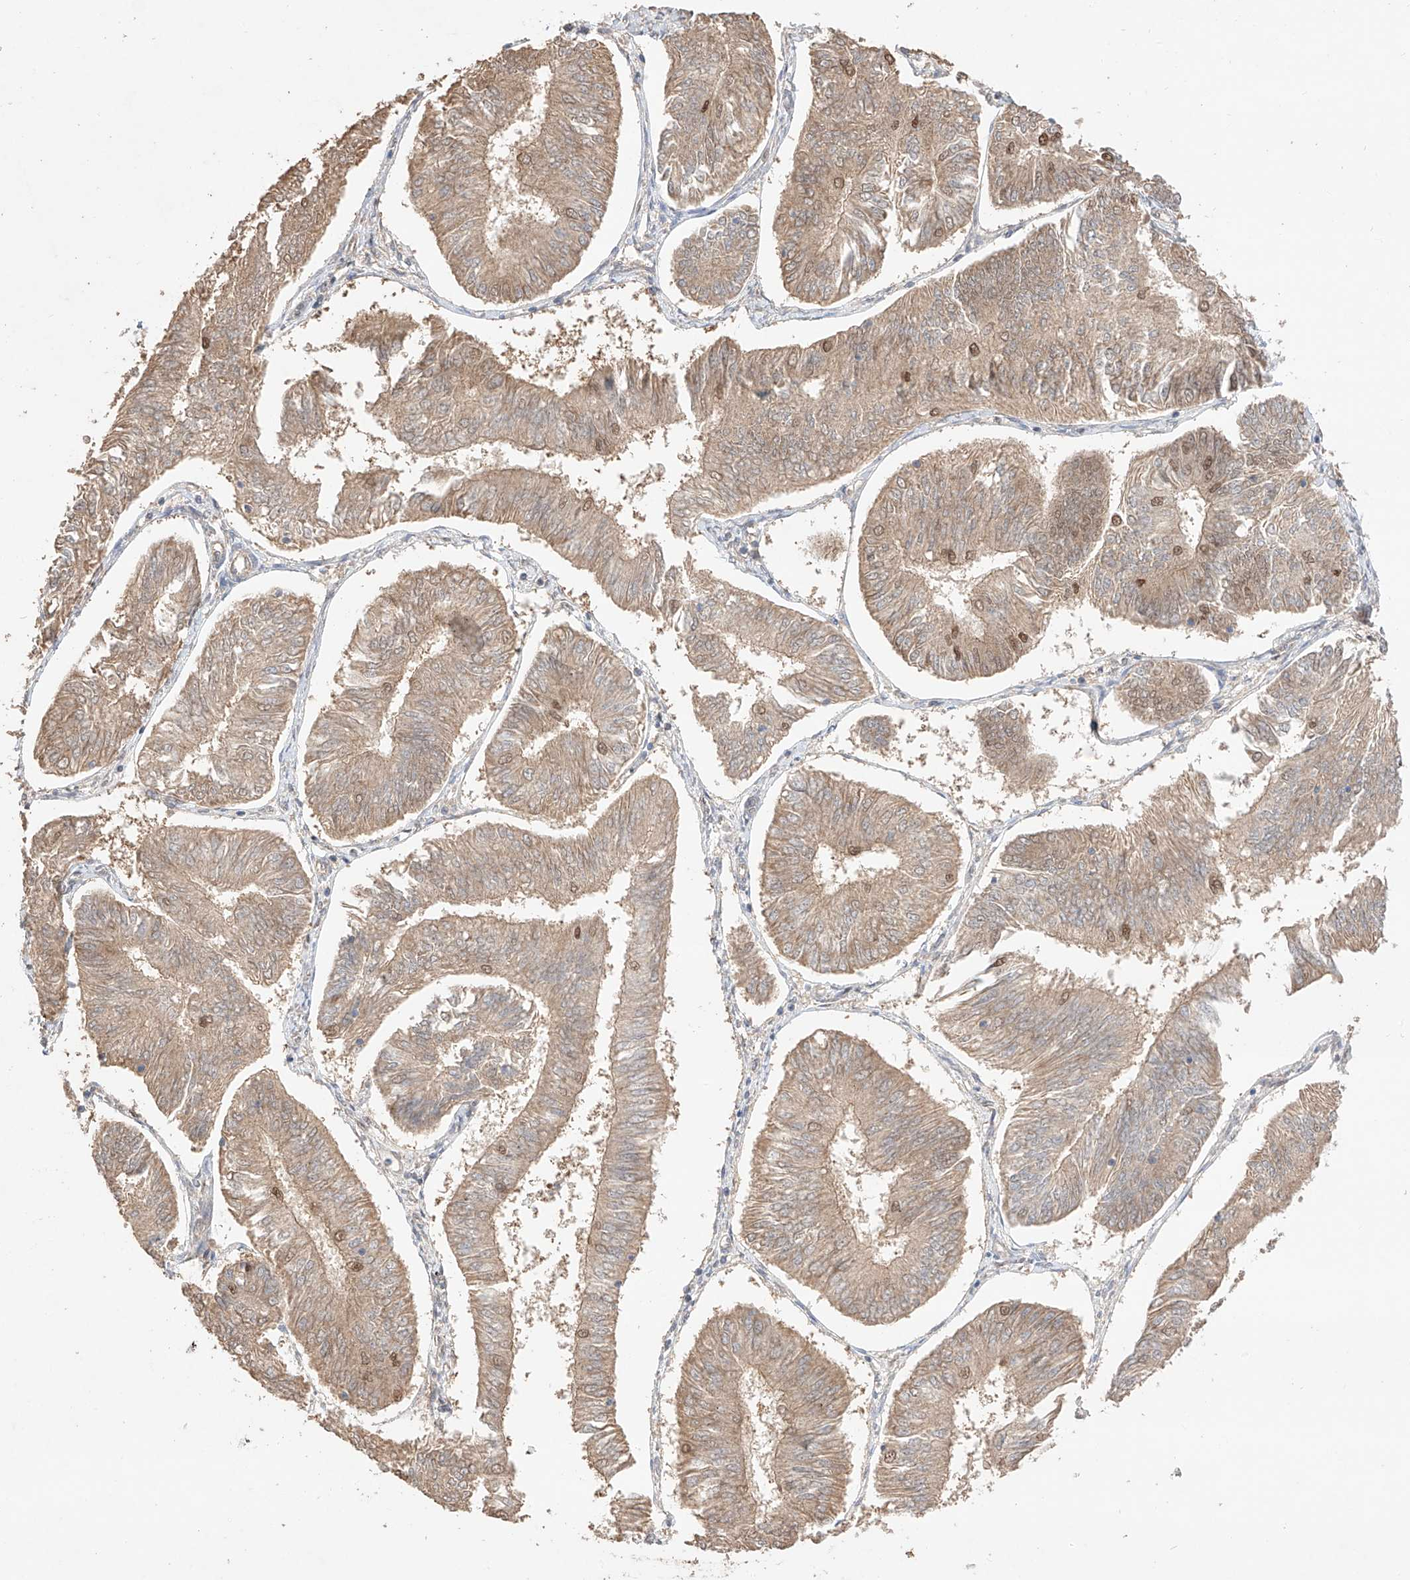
{"staining": {"intensity": "moderate", "quantity": ">75%", "location": "cytoplasmic/membranous,nuclear"}, "tissue": "endometrial cancer", "cell_type": "Tumor cells", "image_type": "cancer", "snomed": [{"axis": "morphology", "description": "Adenocarcinoma, NOS"}, {"axis": "topography", "description": "Endometrium"}], "caption": "Protein expression analysis of adenocarcinoma (endometrial) exhibits moderate cytoplasmic/membranous and nuclear expression in approximately >75% of tumor cells. (Brightfield microscopy of DAB IHC at high magnification).", "gene": "APIP", "patient": {"sex": "female", "age": 58}}